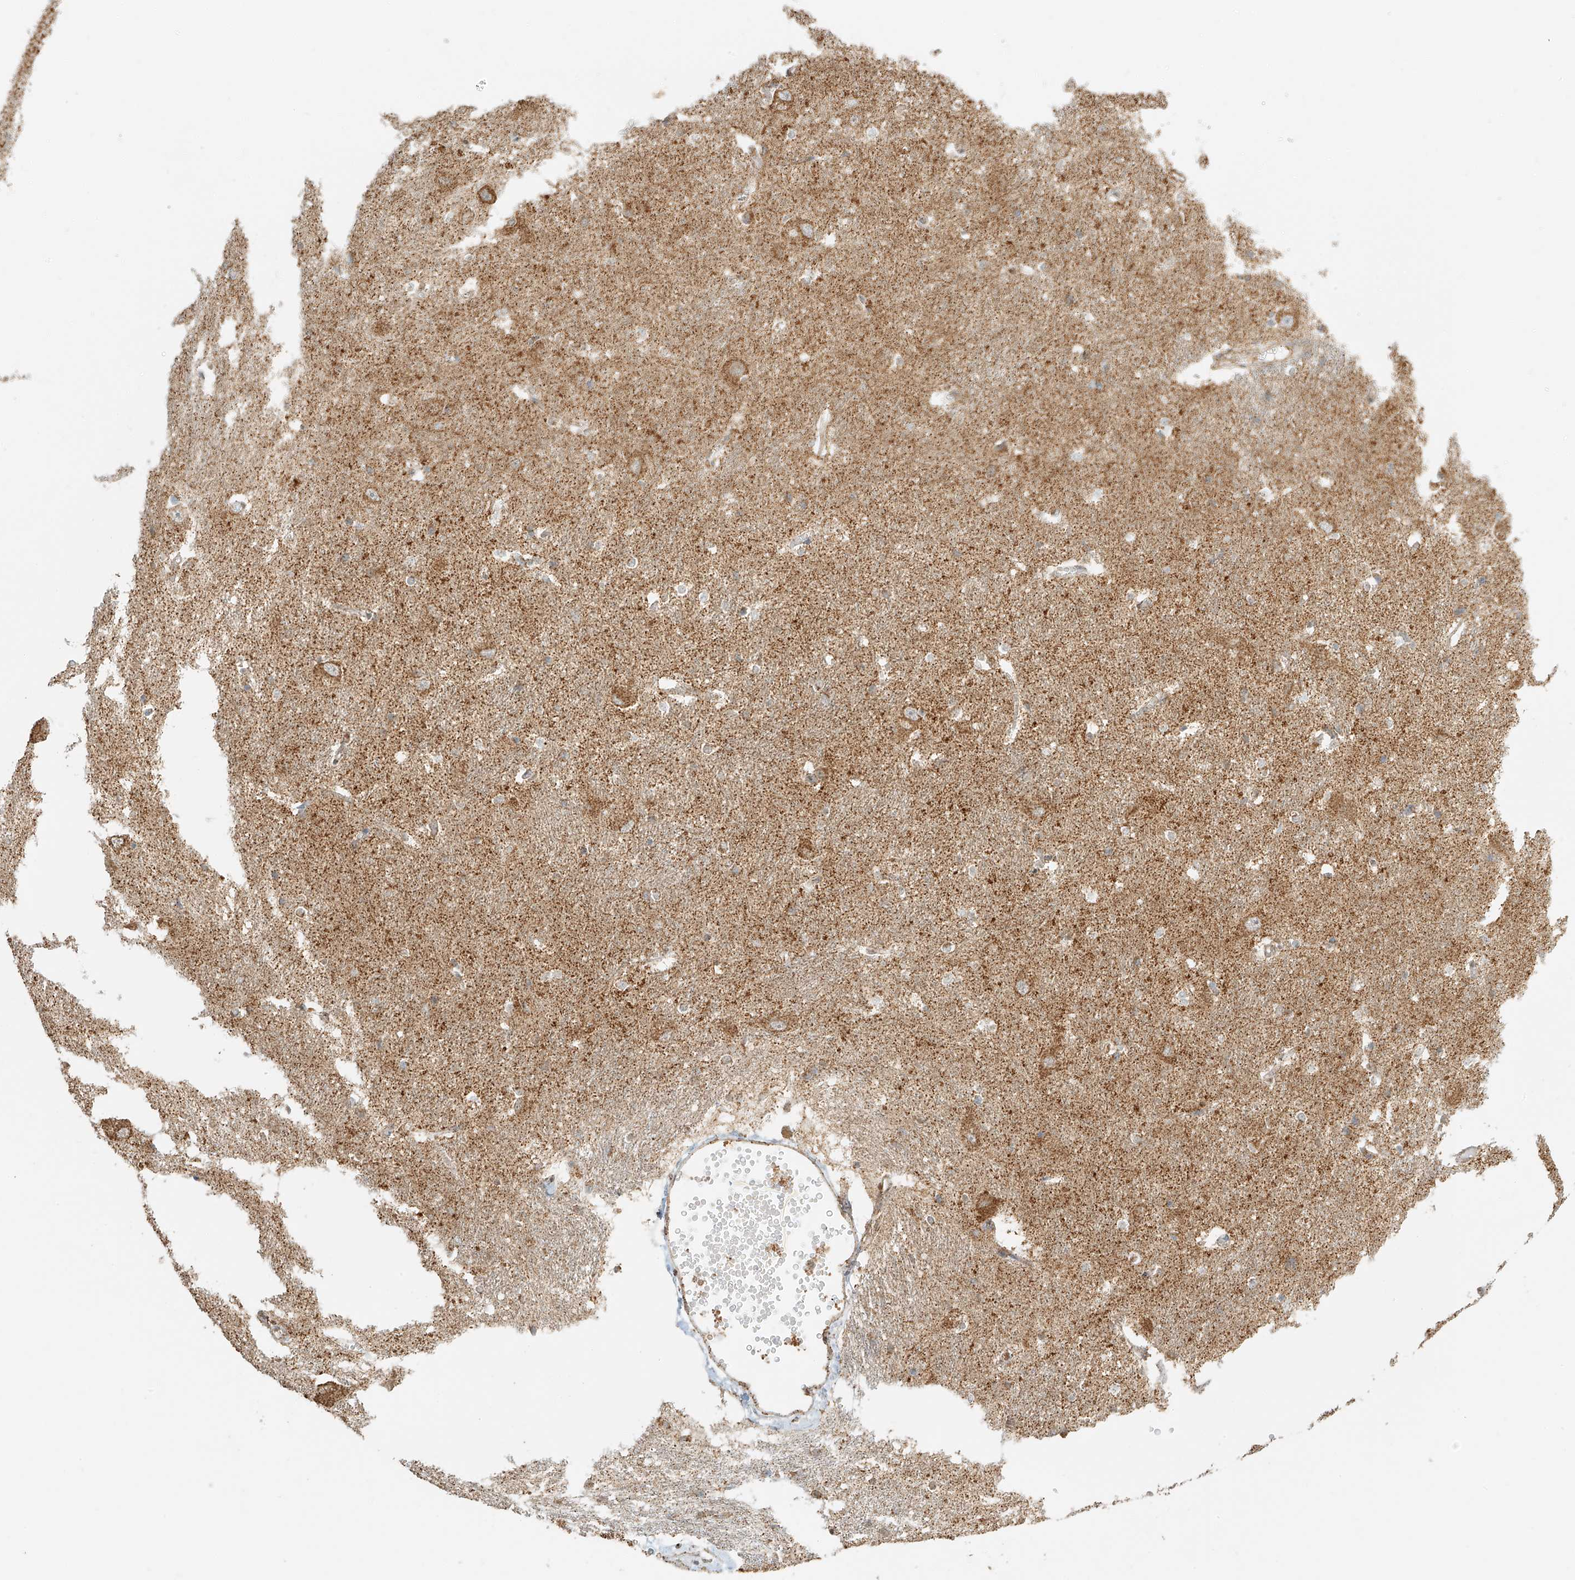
{"staining": {"intensity": "moderate", "quantity": "25%-75%", "location": "cytoplasmic/membranous"}, "tissue": "caudate", "cell_type": "Glial cells", "image_type": "normal", "snomed": [{"axis": "morphology", "description": "Normal tissue, NOS"}, {"axis": "topography", "description": "Lateral ventricle wall"}], "caption": "Immunohistochemical staining of unremarkable caudate reveals moderate cytoplasmic/membranous protein positivity in about 25%-75% of glial cells. (brown staining indicates protein expression, while blue staining denotes nuclei).", "gene": "MIPEP", "patient": {"sex": "male", "age": 37}}